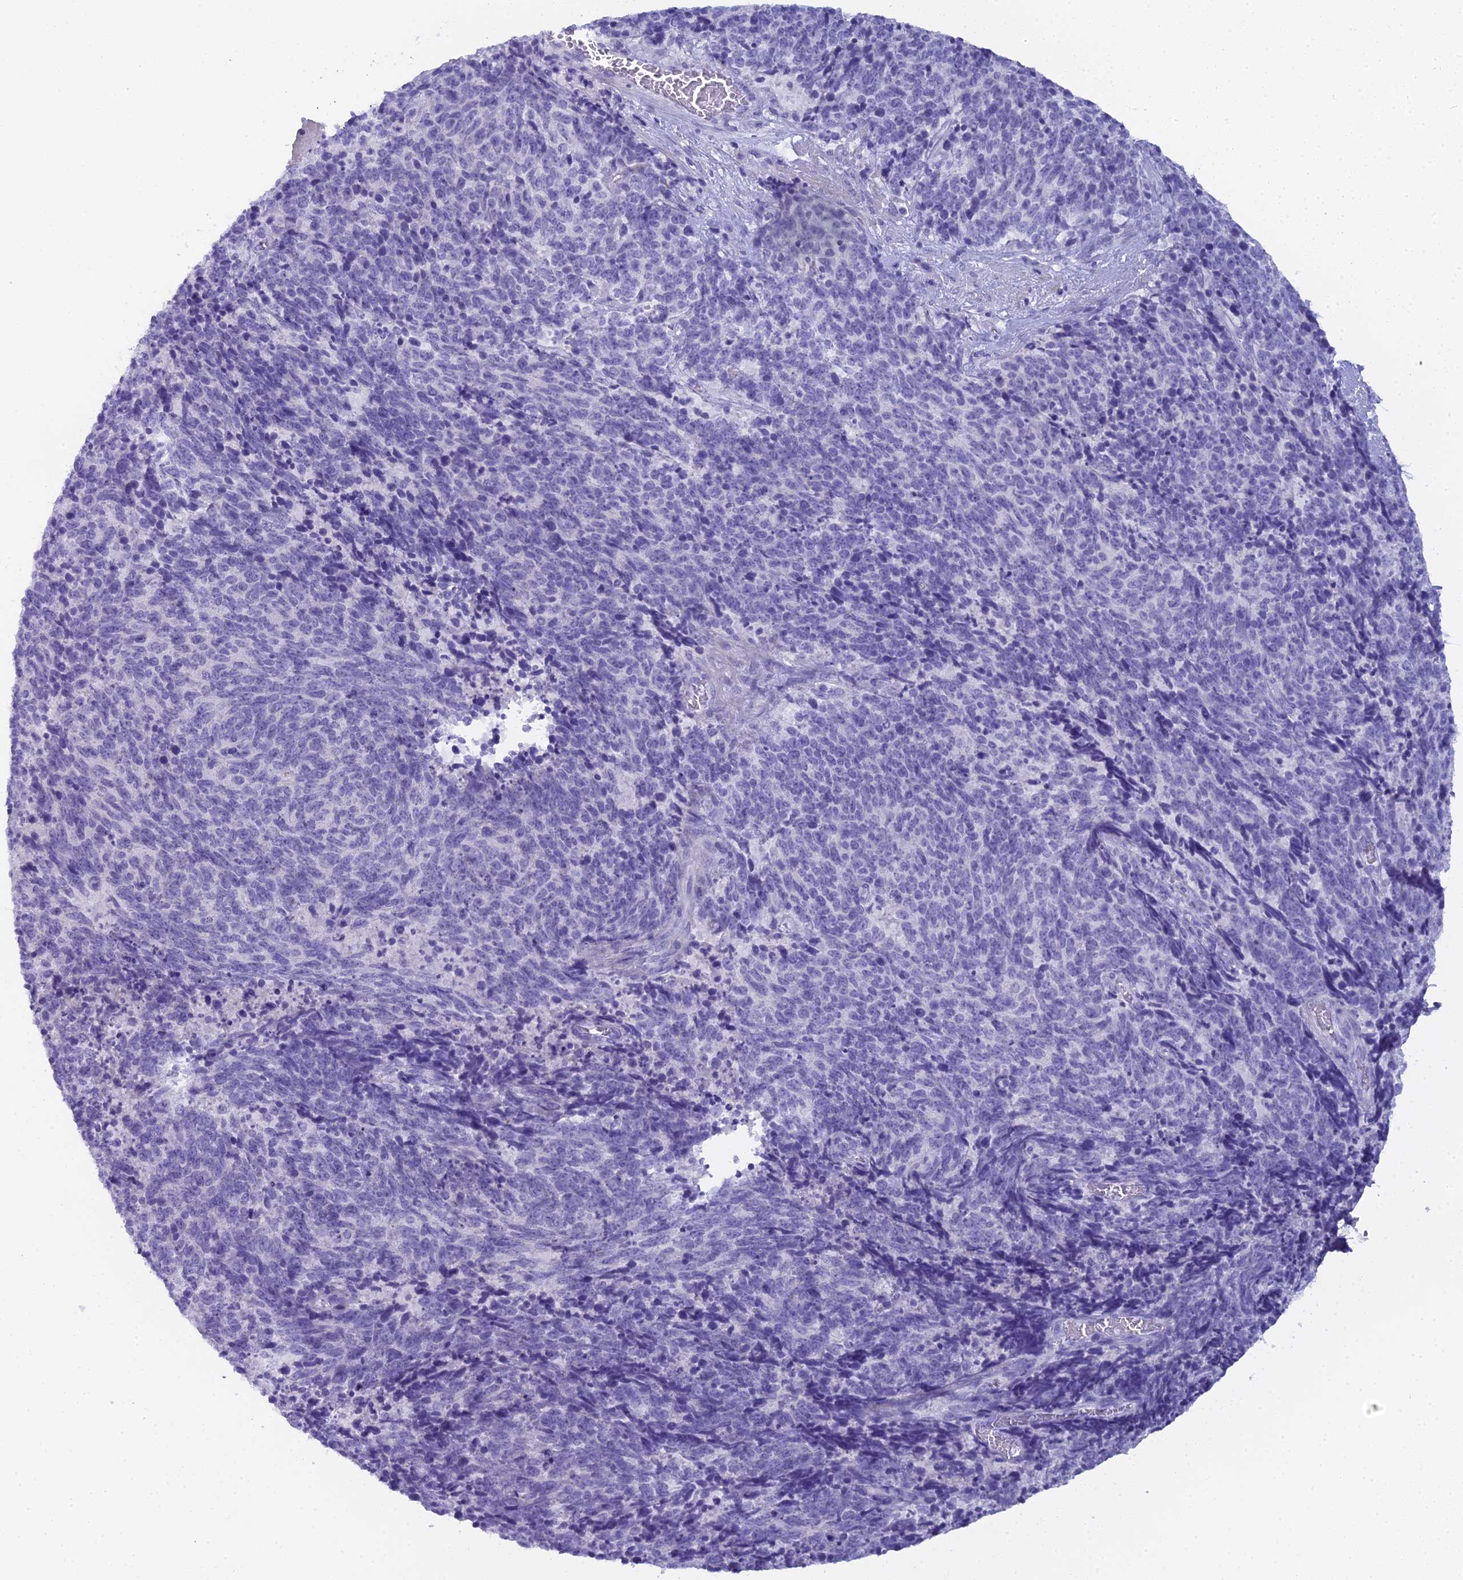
{"staining": {"intensity": "negative", "quantity": "none", "location": "none"}, "tissue": "cervical cancer", "cell_type": "Tumor cells", "image_type": "cancer", "snomed": [{"axis": "morphology", "description": "Squamous cell carcinoma, NOS"}, {"axis": "topography", "description": "Cervix"}], "caption": "High magnification brightfield microscopy of cervical cancer stained with DAB (3,3'-diaminobenzidine) (brown) and counterstained with hematoxylin (blue): tumor cells show no significant positivity.", "gene": "UNC80", "patient": {"sex": "female", "age": 29}}